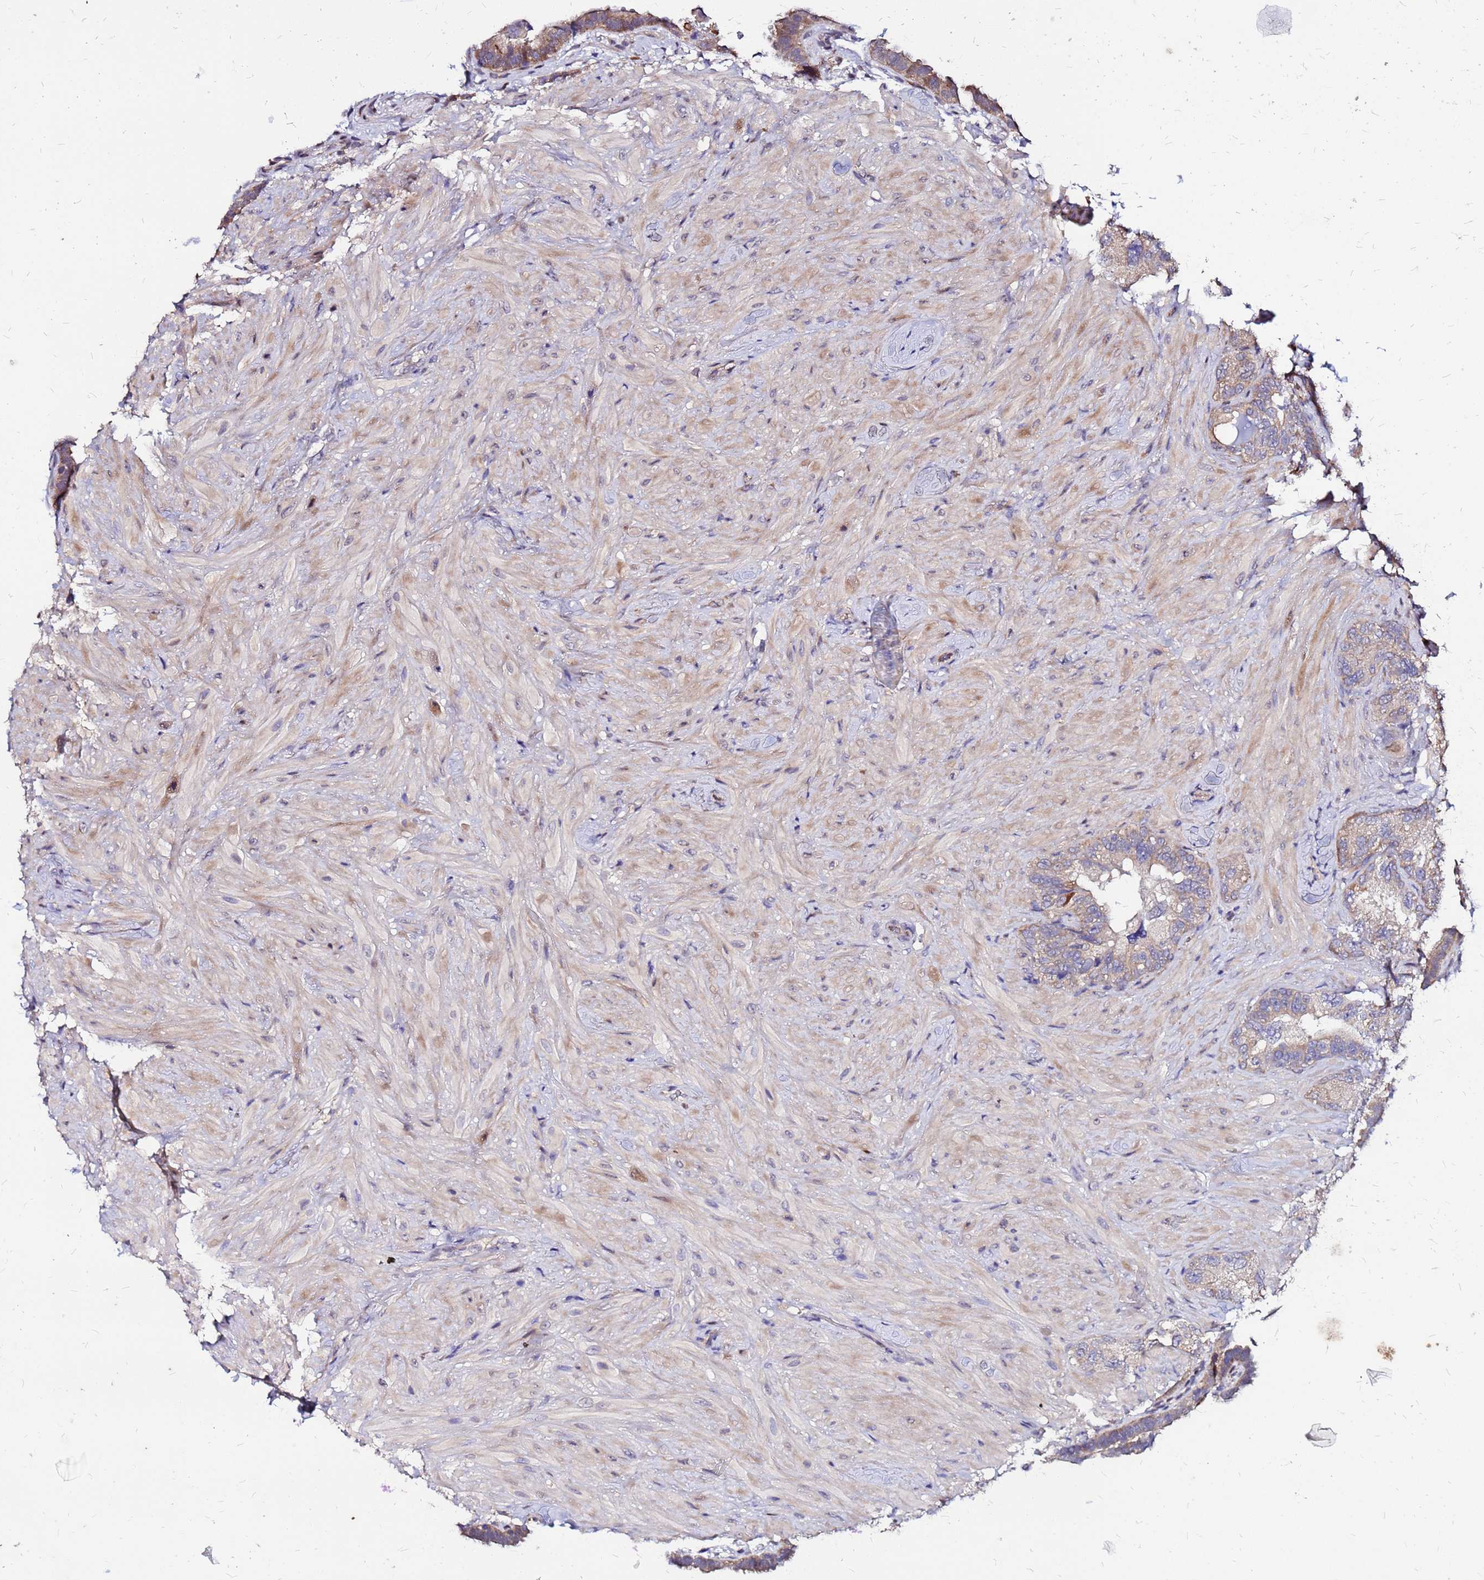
{"staining": {"intensity": "weak", "quantity": "<25%", "location": "cytoplasmic/membranous"}, "tissue": "seminal vesicle", "cell_type": "Glandular cells", "image_type": "normal", "snomed": [{"axis": "morphology", "description": "Normal tissue, NOS"}, {"axis": "topography", "description": "Seminal veicle"}, {"axis": "topography", "description": "Peripheral nerve tissue"}], "caption": "The image displays no significant expression in glandular cells of seminal vesicle.", "gene": "ARHGEF35", "patient": {"sex": "male", "age": 67}}